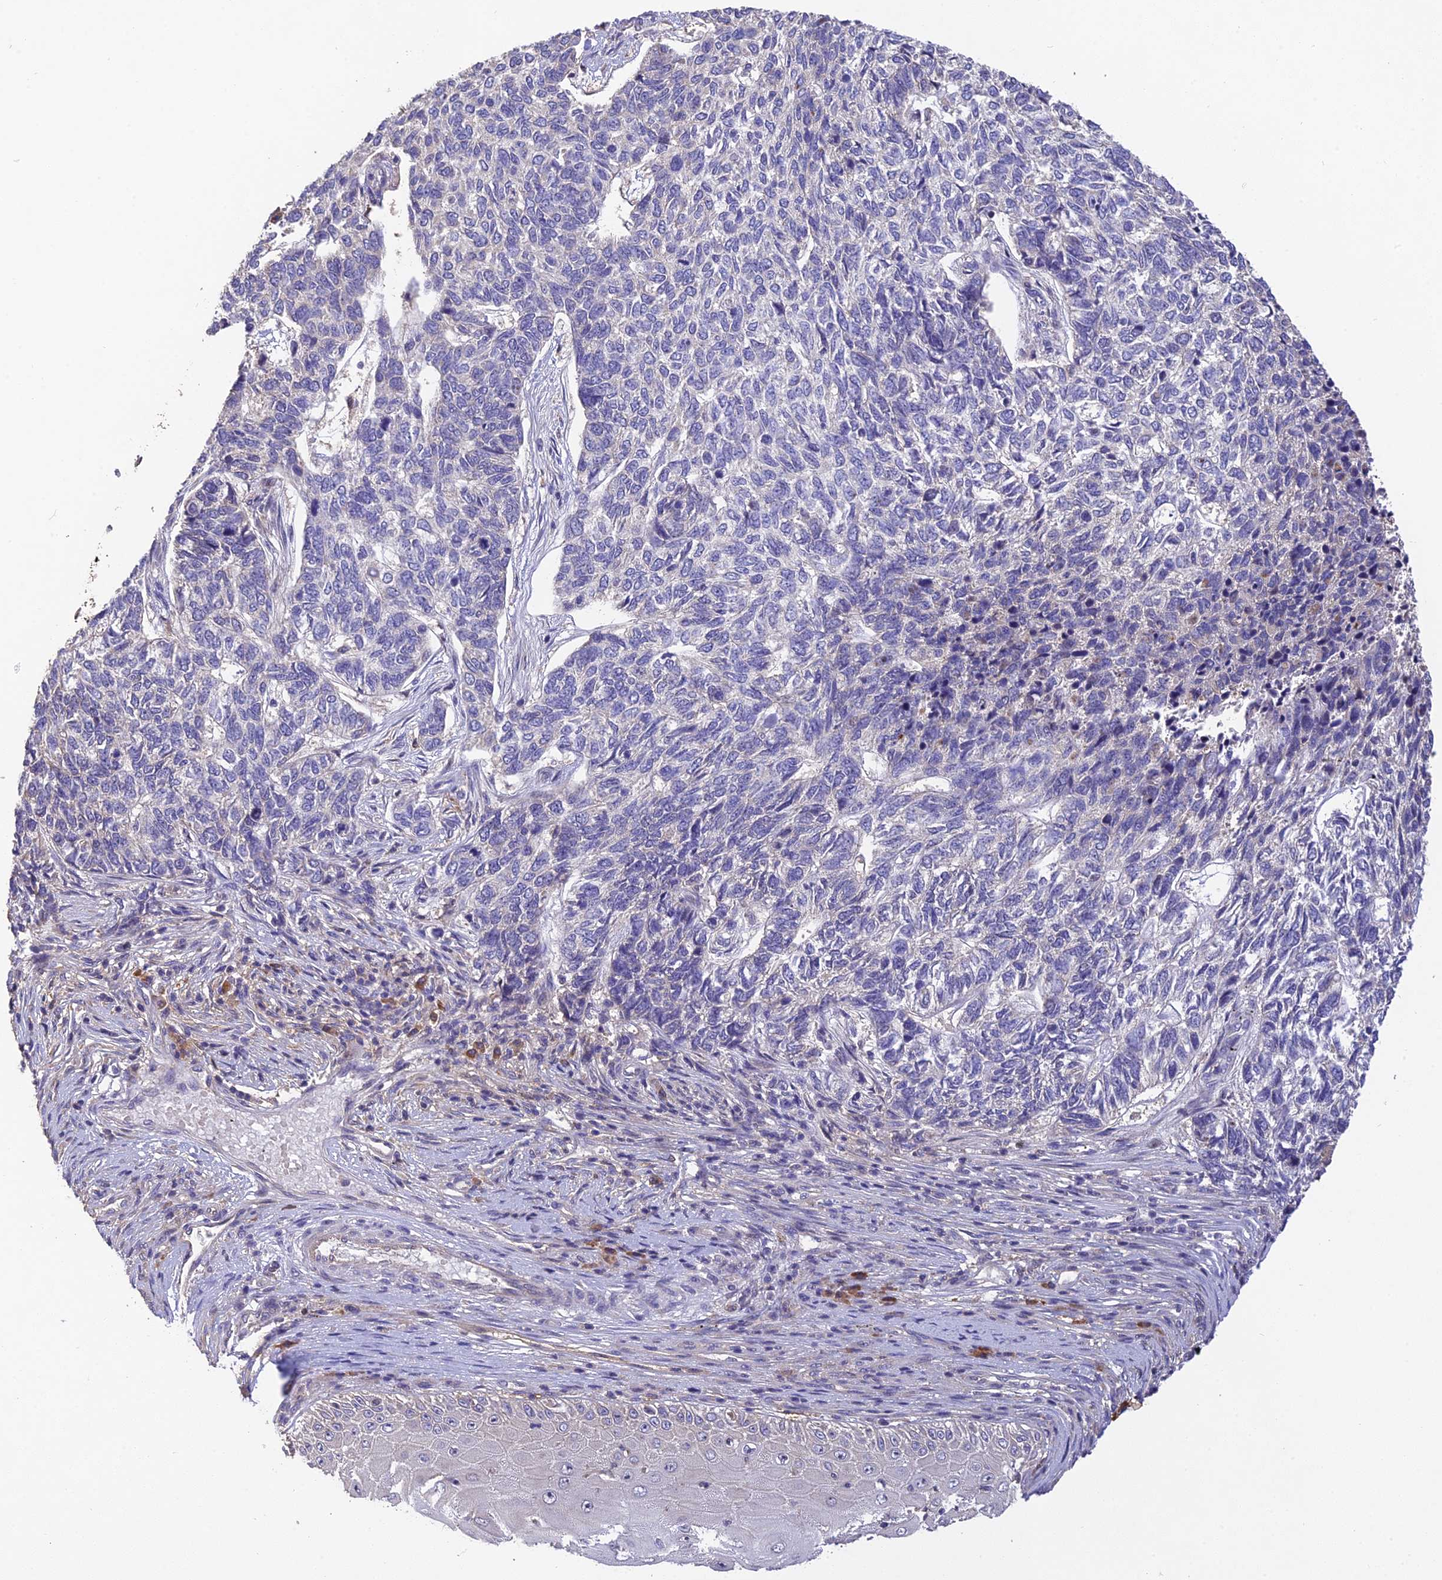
{"staining": {"intensity": "negative", "quantity": "none", "location": "none"}, "tissue": "skin cancer", "cell_type": "Tumor cells", "image_type": "cancer", "snomed": [{"axis": "morphology", "description": "Basal cell carcinoma"}, {"axis": "topography", "description": "Skin"}], "caption": "Immunohistochemical staining of human skin cancer displays no significant positivity in tumor cells. (DAB immunohistochemistry (IHC) with hematoxylin counter stain).", "gene": "DENND5B", "patient": {"sex": "female", "age": 65}}